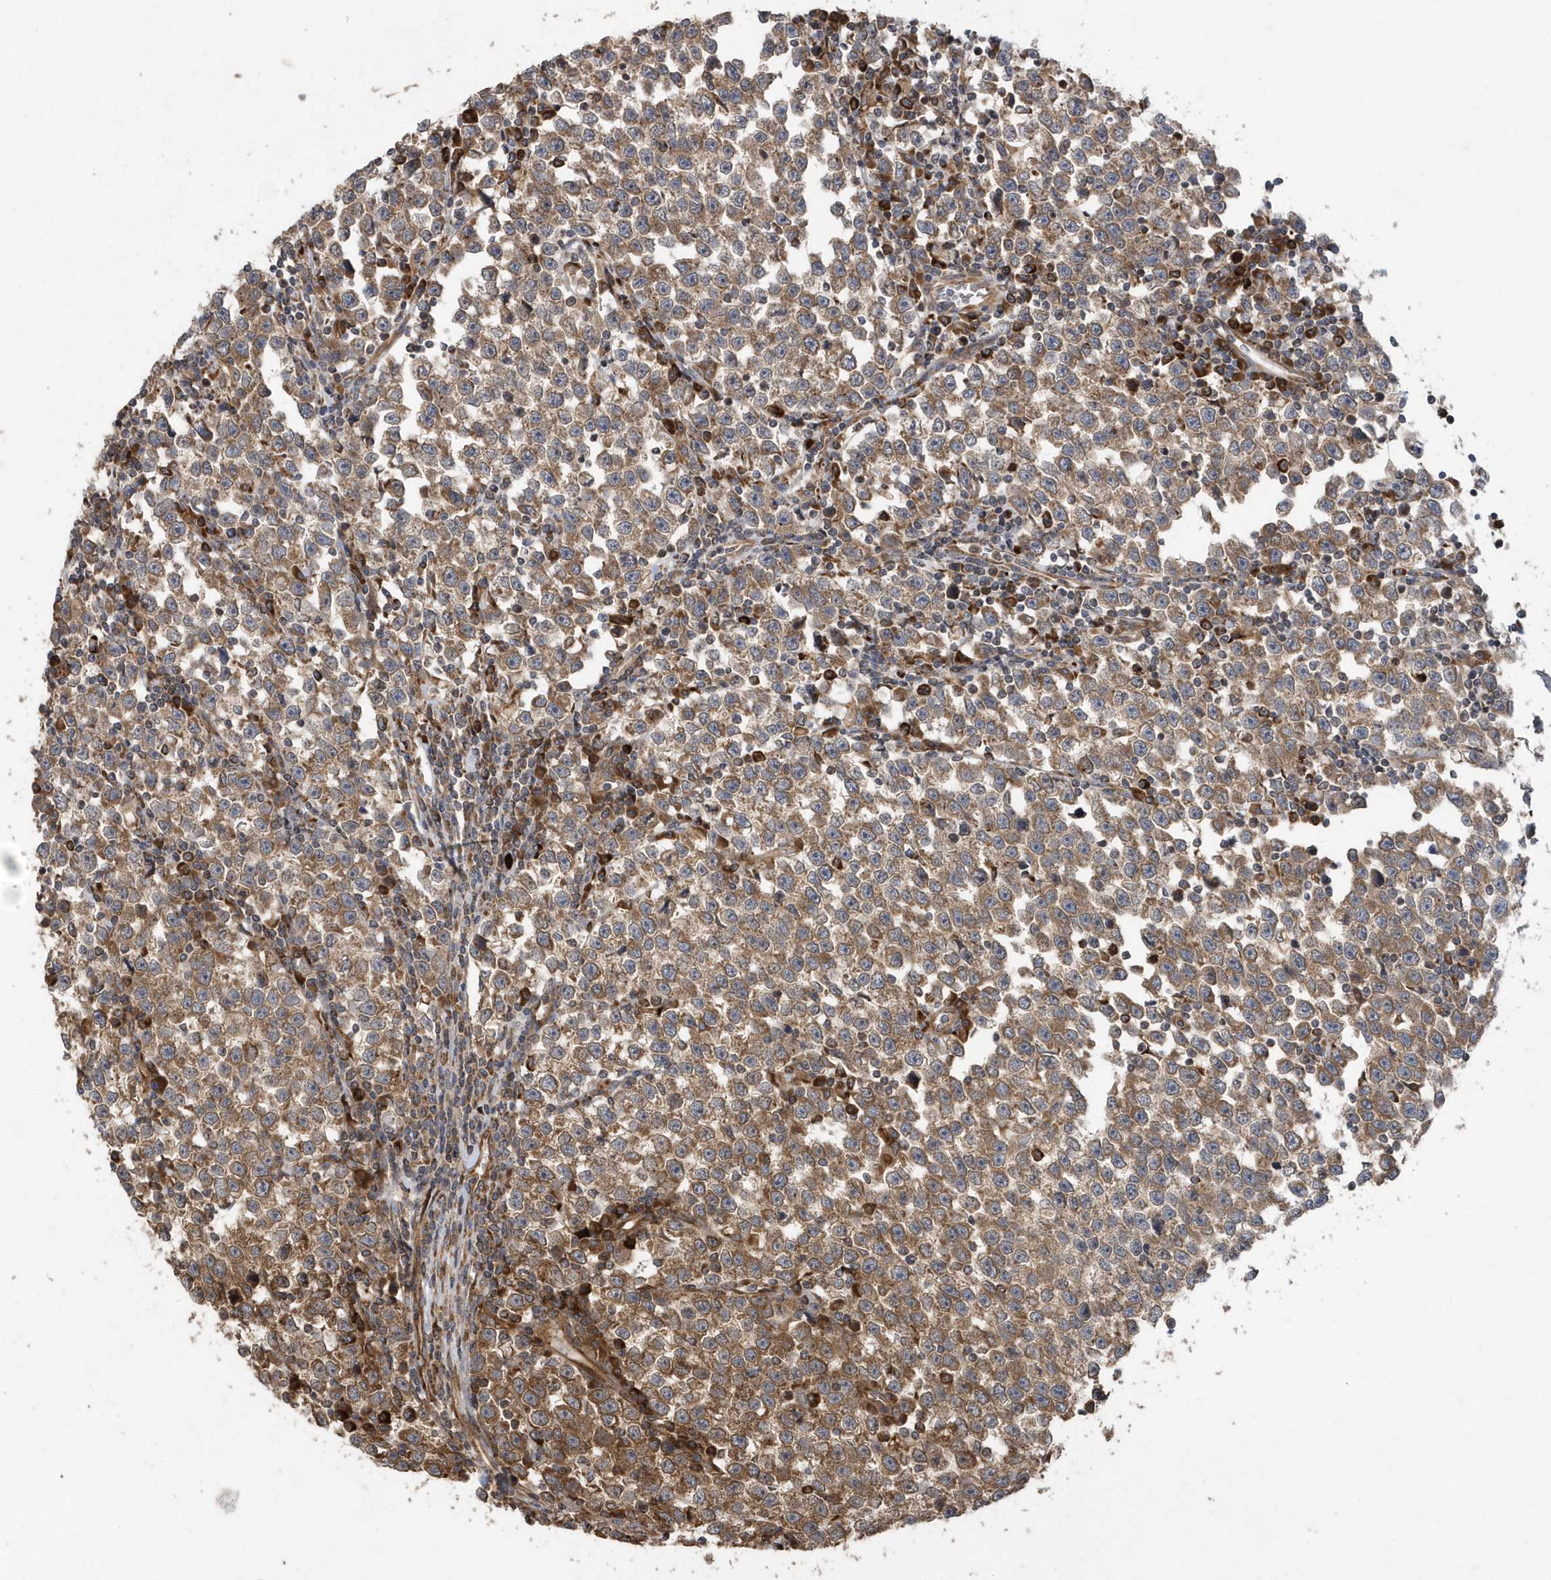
{"staining": {"intensity": "moderate", "quantity": ">75%", "location": "cytoplasmic/membranous"}, "tissue": "testis cancer", "cell_type": "Tumor cells", "image_type": "cancer", "snomed": [{"axis": "morphology", "description": "Normal tissue, NOS"}, {"axis": "morphology", "description": "Seminoma, NOS"}, {"axis": "topography", "description": "Testis"}], "caption": "Seminoma (testis) stained with DAB immunohistochemistry displays medium levels of moderate cytoplasmic/membranous expression in approximately >75% of tumor cells. The protein is shown in brown color, while the nuclei are stained blue.", "gene": "WASHC5", "patient": {"sex": "male", "age": 43}}